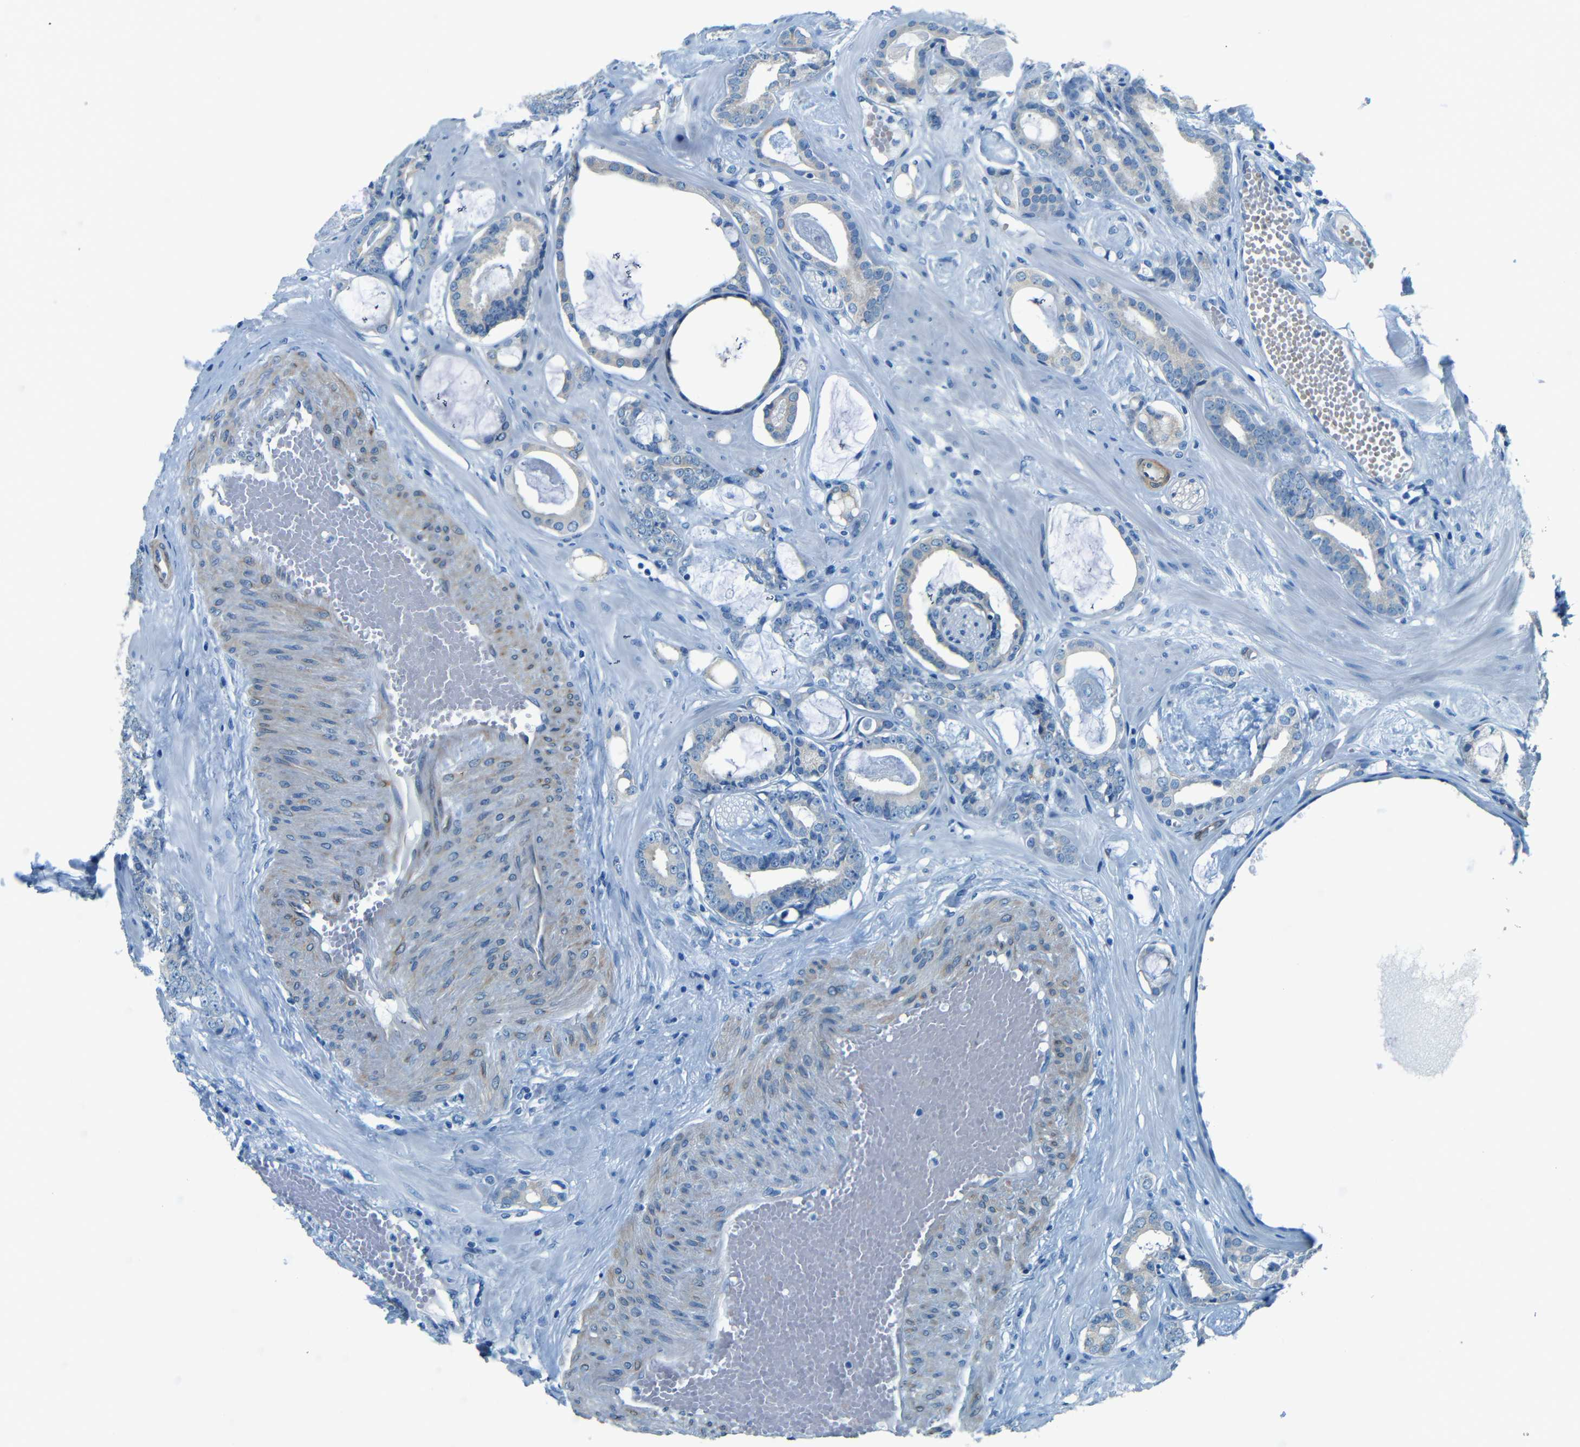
{"staining": {"intensity": "negative", "quantity": "none", "location": "none"}, "tissue": "prostate cancer", "cell_type": "Tumor cells", "image_type": "cancer", "snomed": [{"axis": "morphology", "description": "Adenocarcinoma, Low grade"}, {"axis": "topography", "description": "Prostate"}], "caption": "Human adenocarcinoma (low-grade) (prostate) stained for a protein using immunohistochemistry (IHC) reveals no expression in tumor cells.", "gene": "MAP2", "patient": {"sex": "male", "age": 53}}